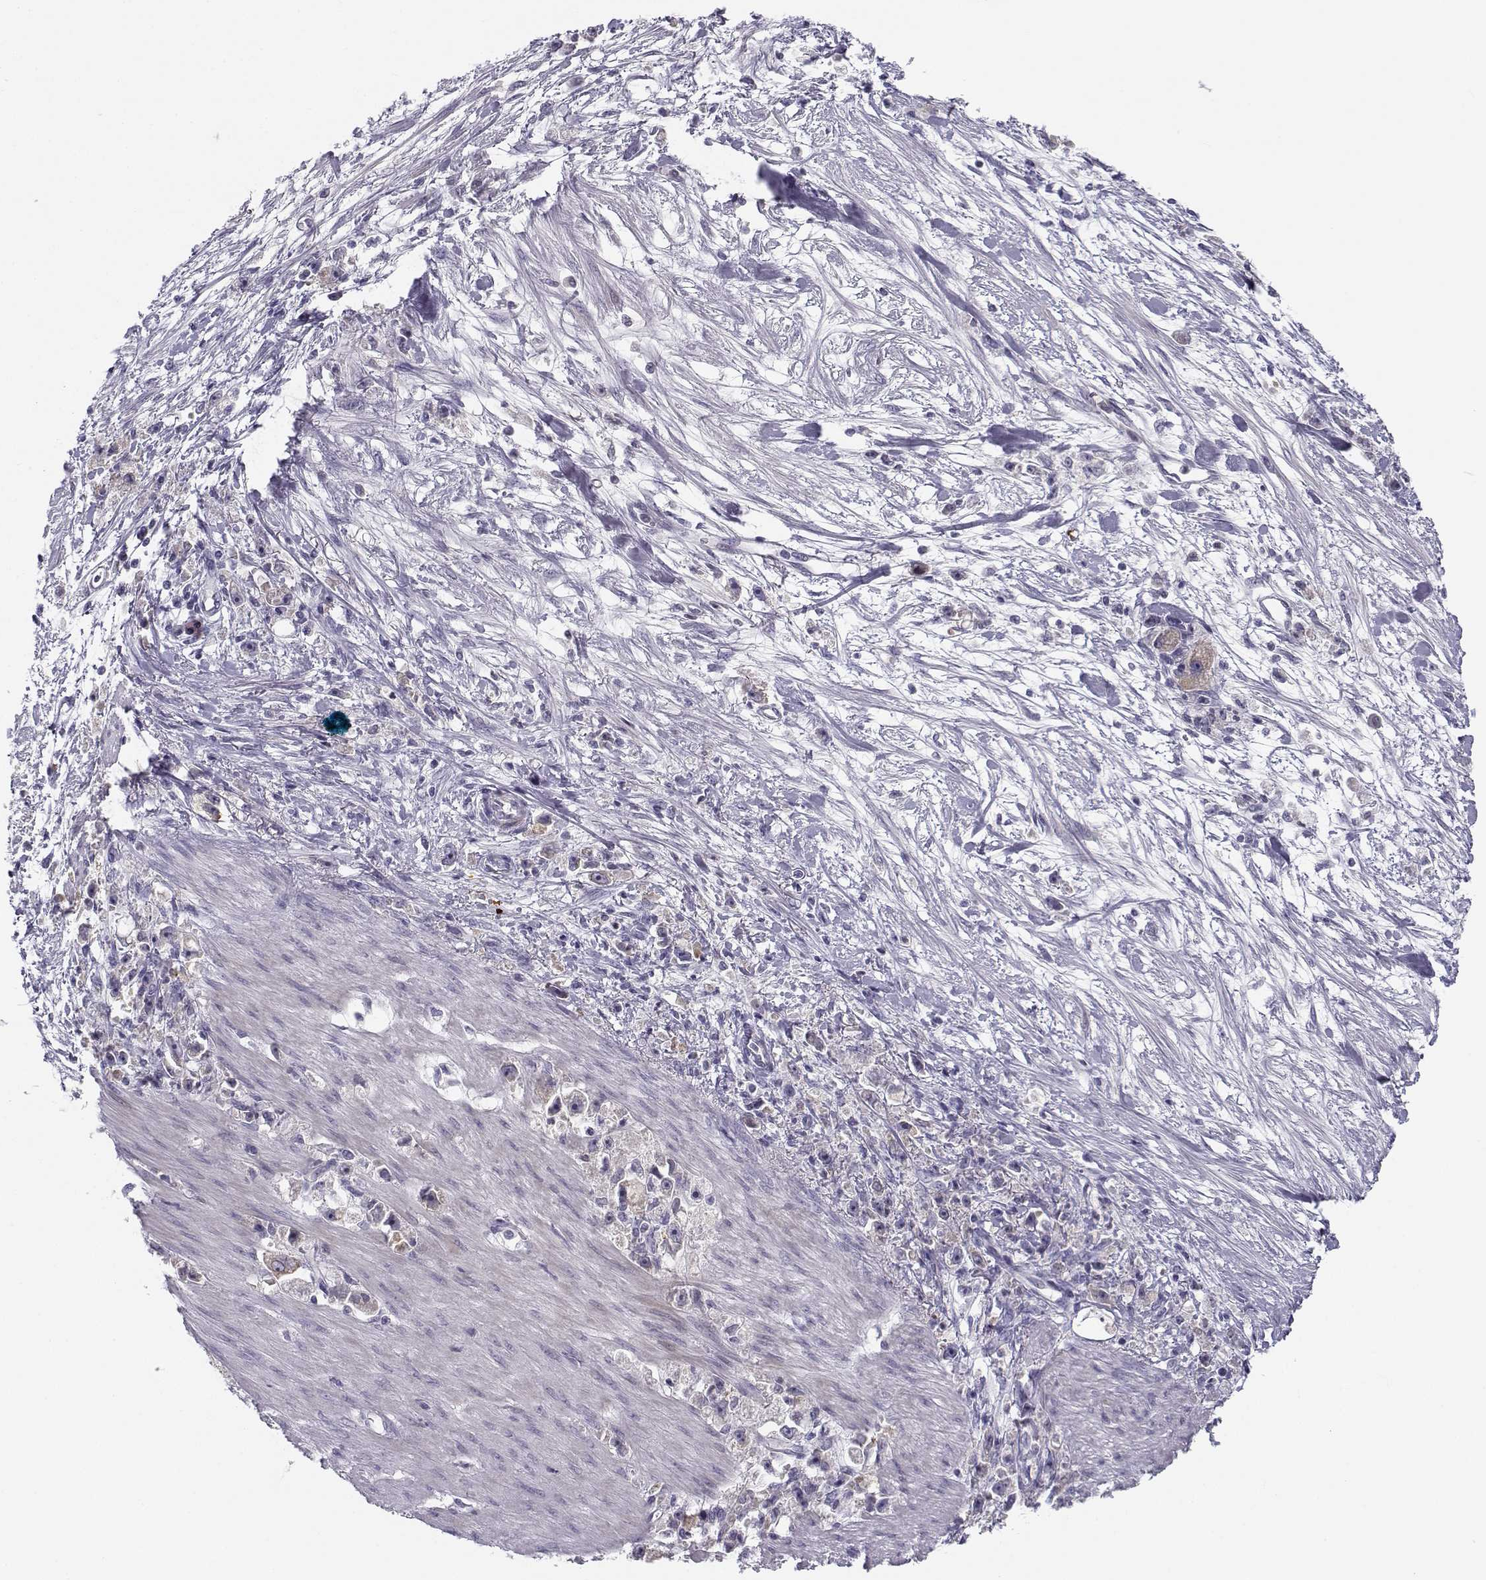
{"staining": {"intensity": "negative", "quantity": "none", "location": "none"}, "tissue": "stomach cancer", "cell_type": "Tumor cells", "image_type": "cancer", "snomed": [{"axis": "morphology", "description": "Adenocarcinoma, NOS"}, {"axis": "topography", "description": "Stomach"}], "caption": "IHC photomicrograph of neoplastic tissue: human stomach adenocarcinoma stained with DAB exhibits no significant protein positivity in tumor cells.", "gene": "DDX25", "patient": {"sex": "female", "age": 59}}